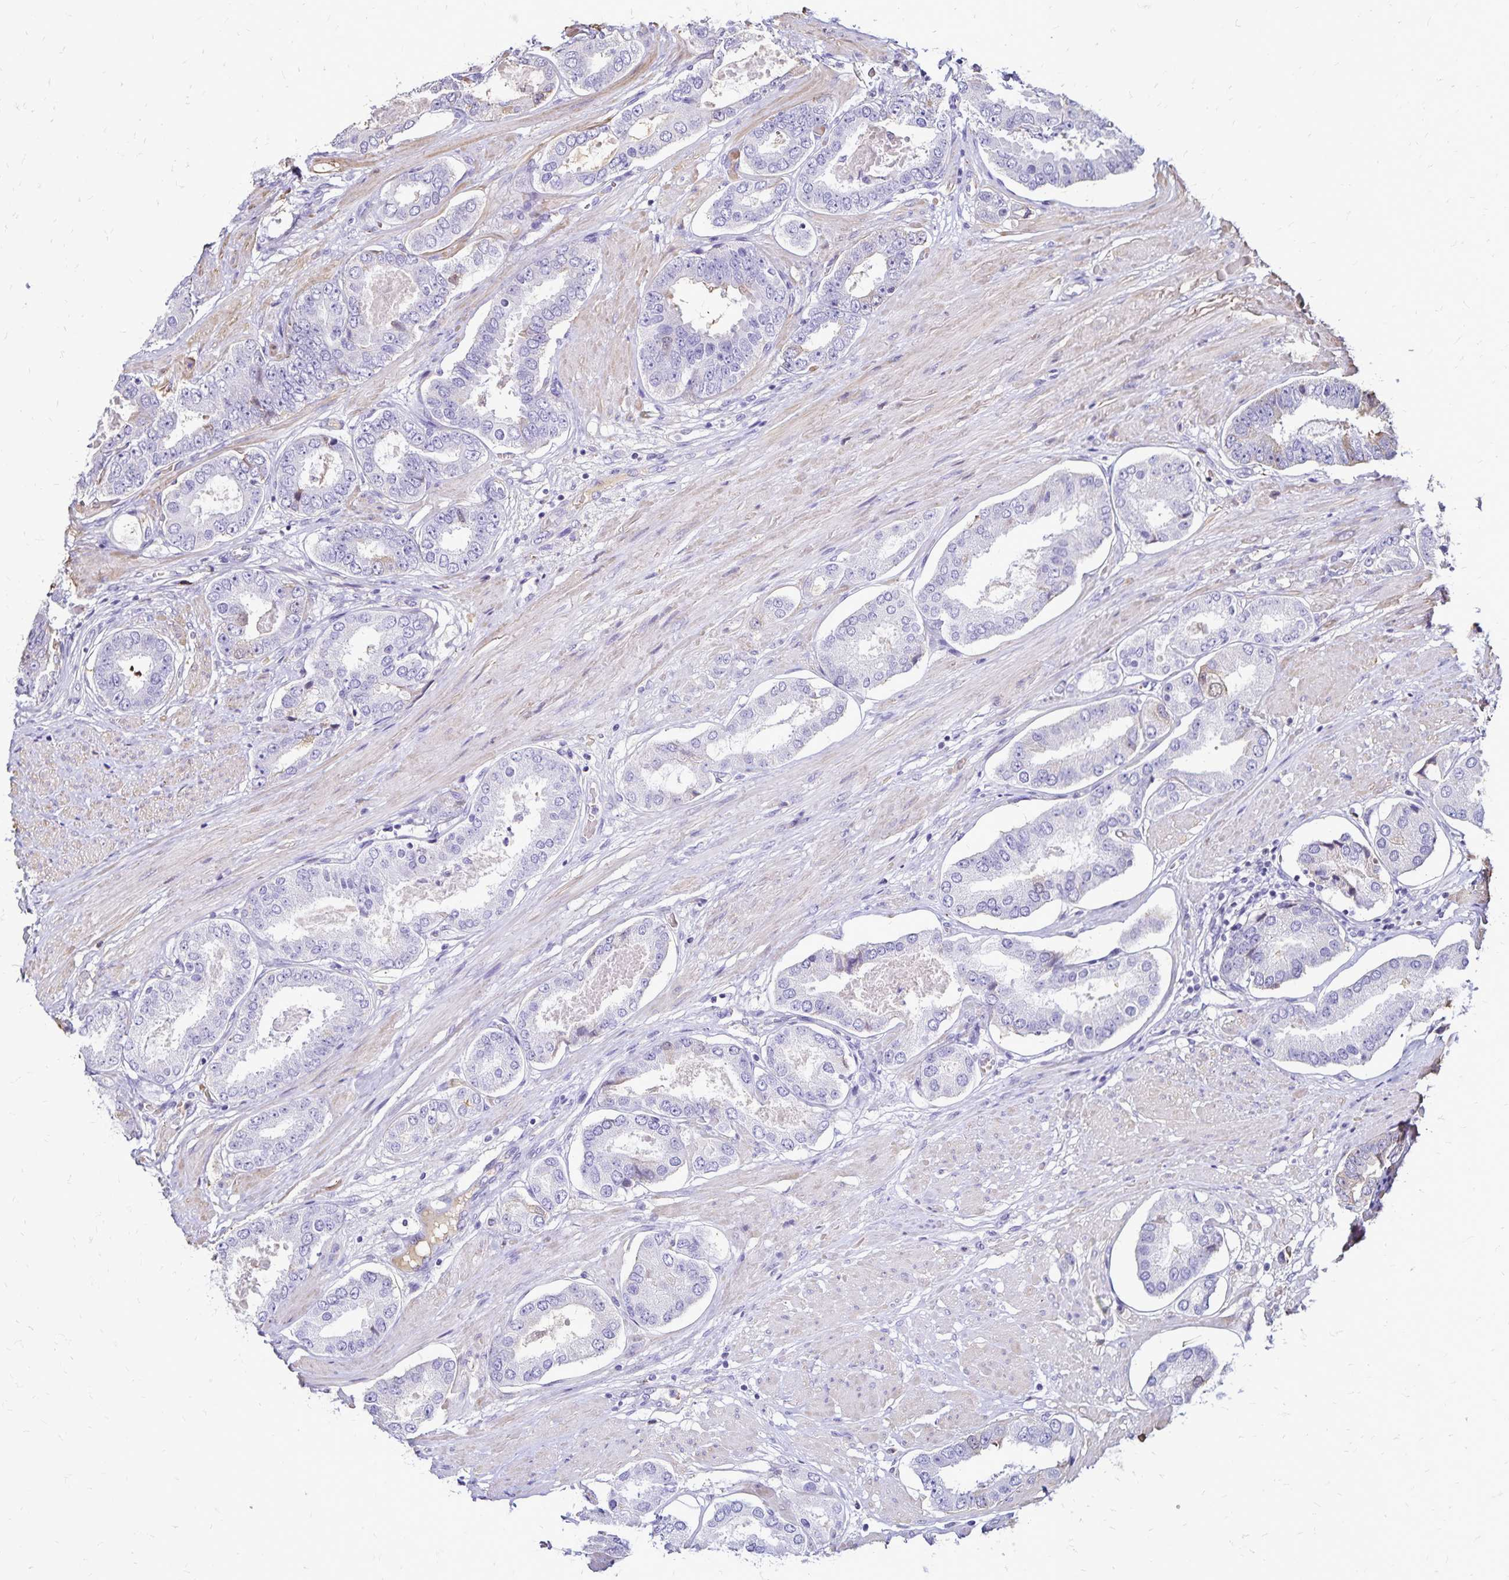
{"staining": {"intensity": "negative", "quantity": "none", "location": "none"}, "tissue": "prostate cancer", "cell_type": "Tumor cells", "image_type": "cancer", "snomed": [{"axis": "morphology", "description": "Adenocarcinoma, High grade"}, {"axis": "topography", "description": "Prostate"}], "caption": "Micrograph shows no protein expression in tumor cells of adenocarcinoma (high-grade) (prostate) tissue.", "gene": "KISS1", "patient": {"sex": "male", "age": 63}}